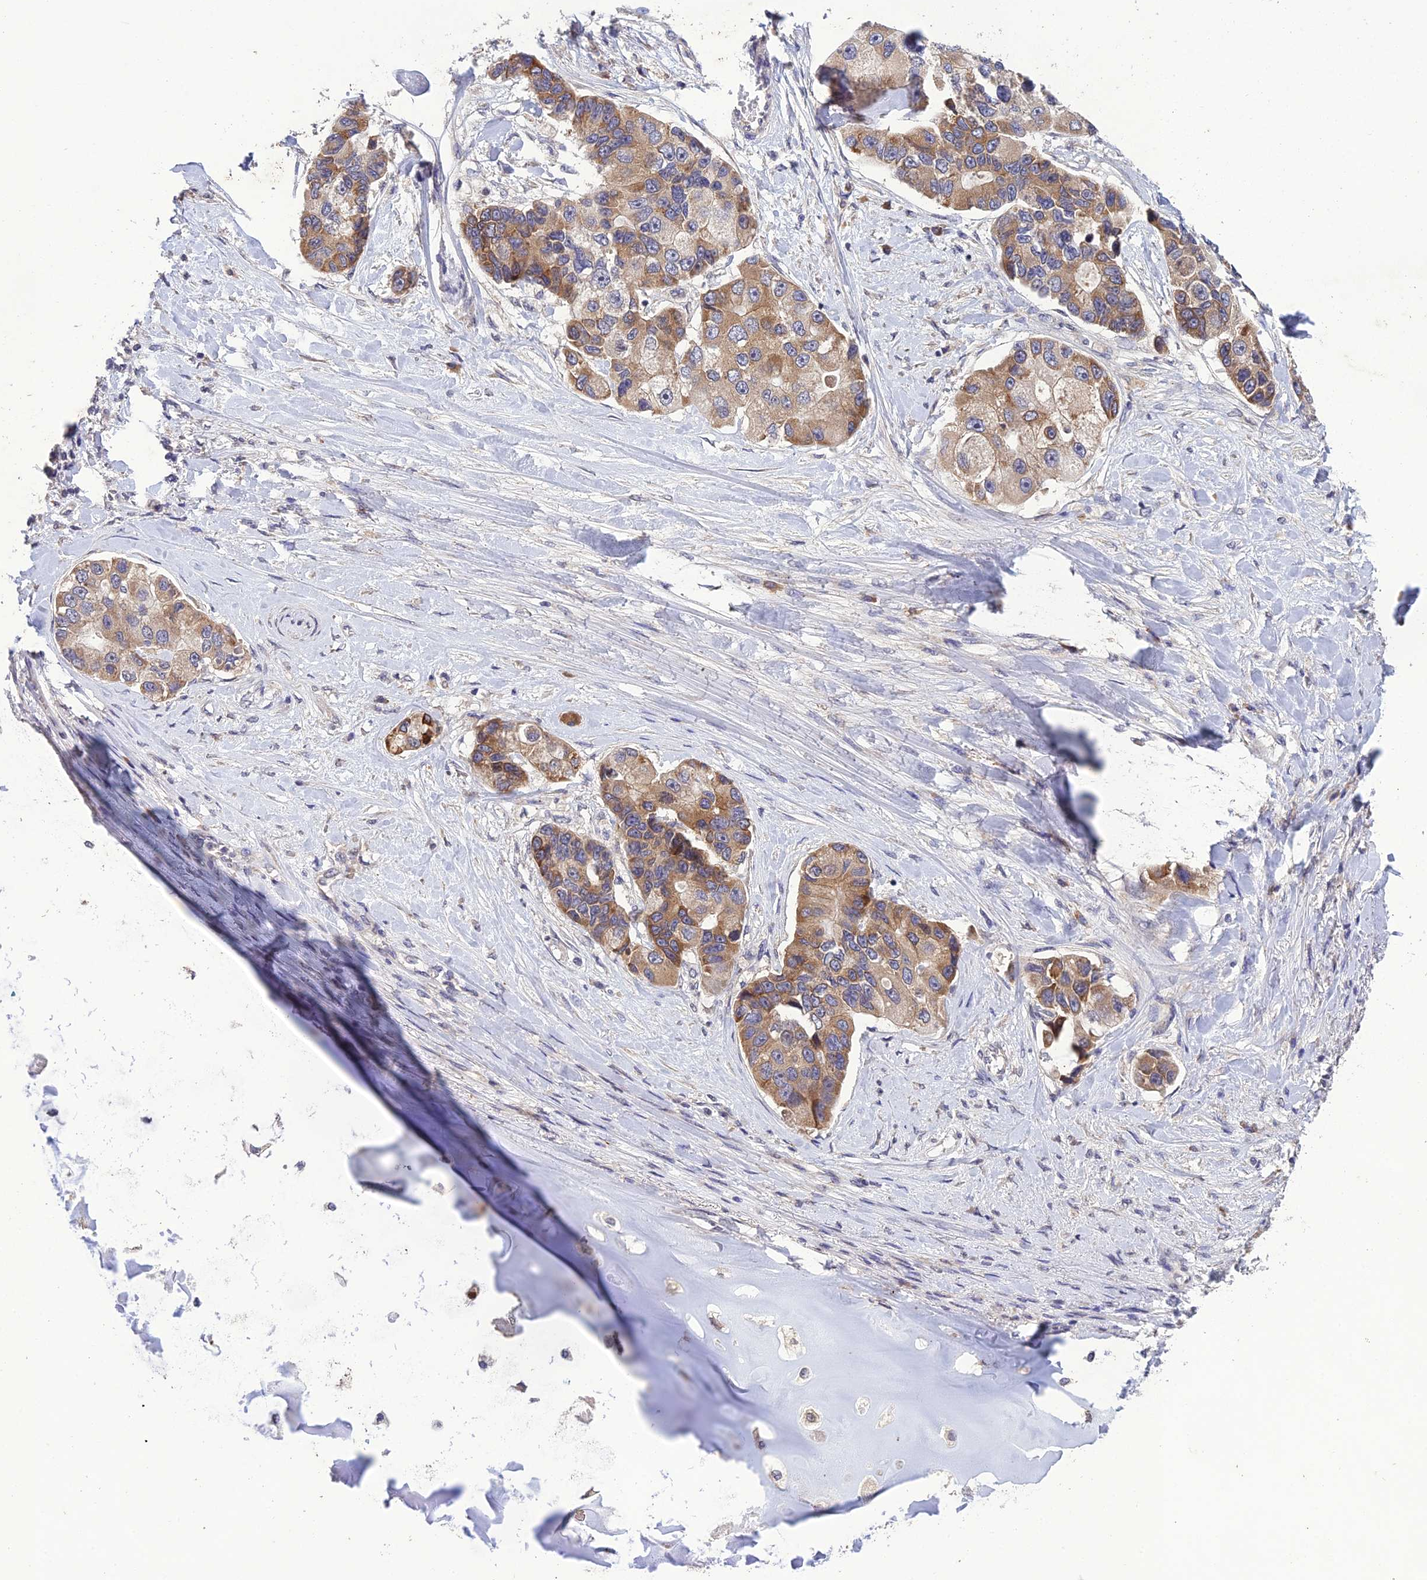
{"staining": {"intensity": "moderate", "quantity": ">75%", "location": "cytoplasmic/membranous"}, "tissue": "lung cancer", "cell_type": "Tumor cells", "image_type": "cancer", "snomed": [{"axis": "morphology", "description": "Adenocarcinoma, NOS"}, {"axis": "topography", "description": "Lung"}], "caption": "Moderate cytoplasmic/membranous expression is seen in approximately >75% of tumor cells in adenocarcinoma (lung). (IHC, brightfield microscopy, high magnification).", "gene": "SLC39A13", "patient": {"sex": "female", "age": 54}}